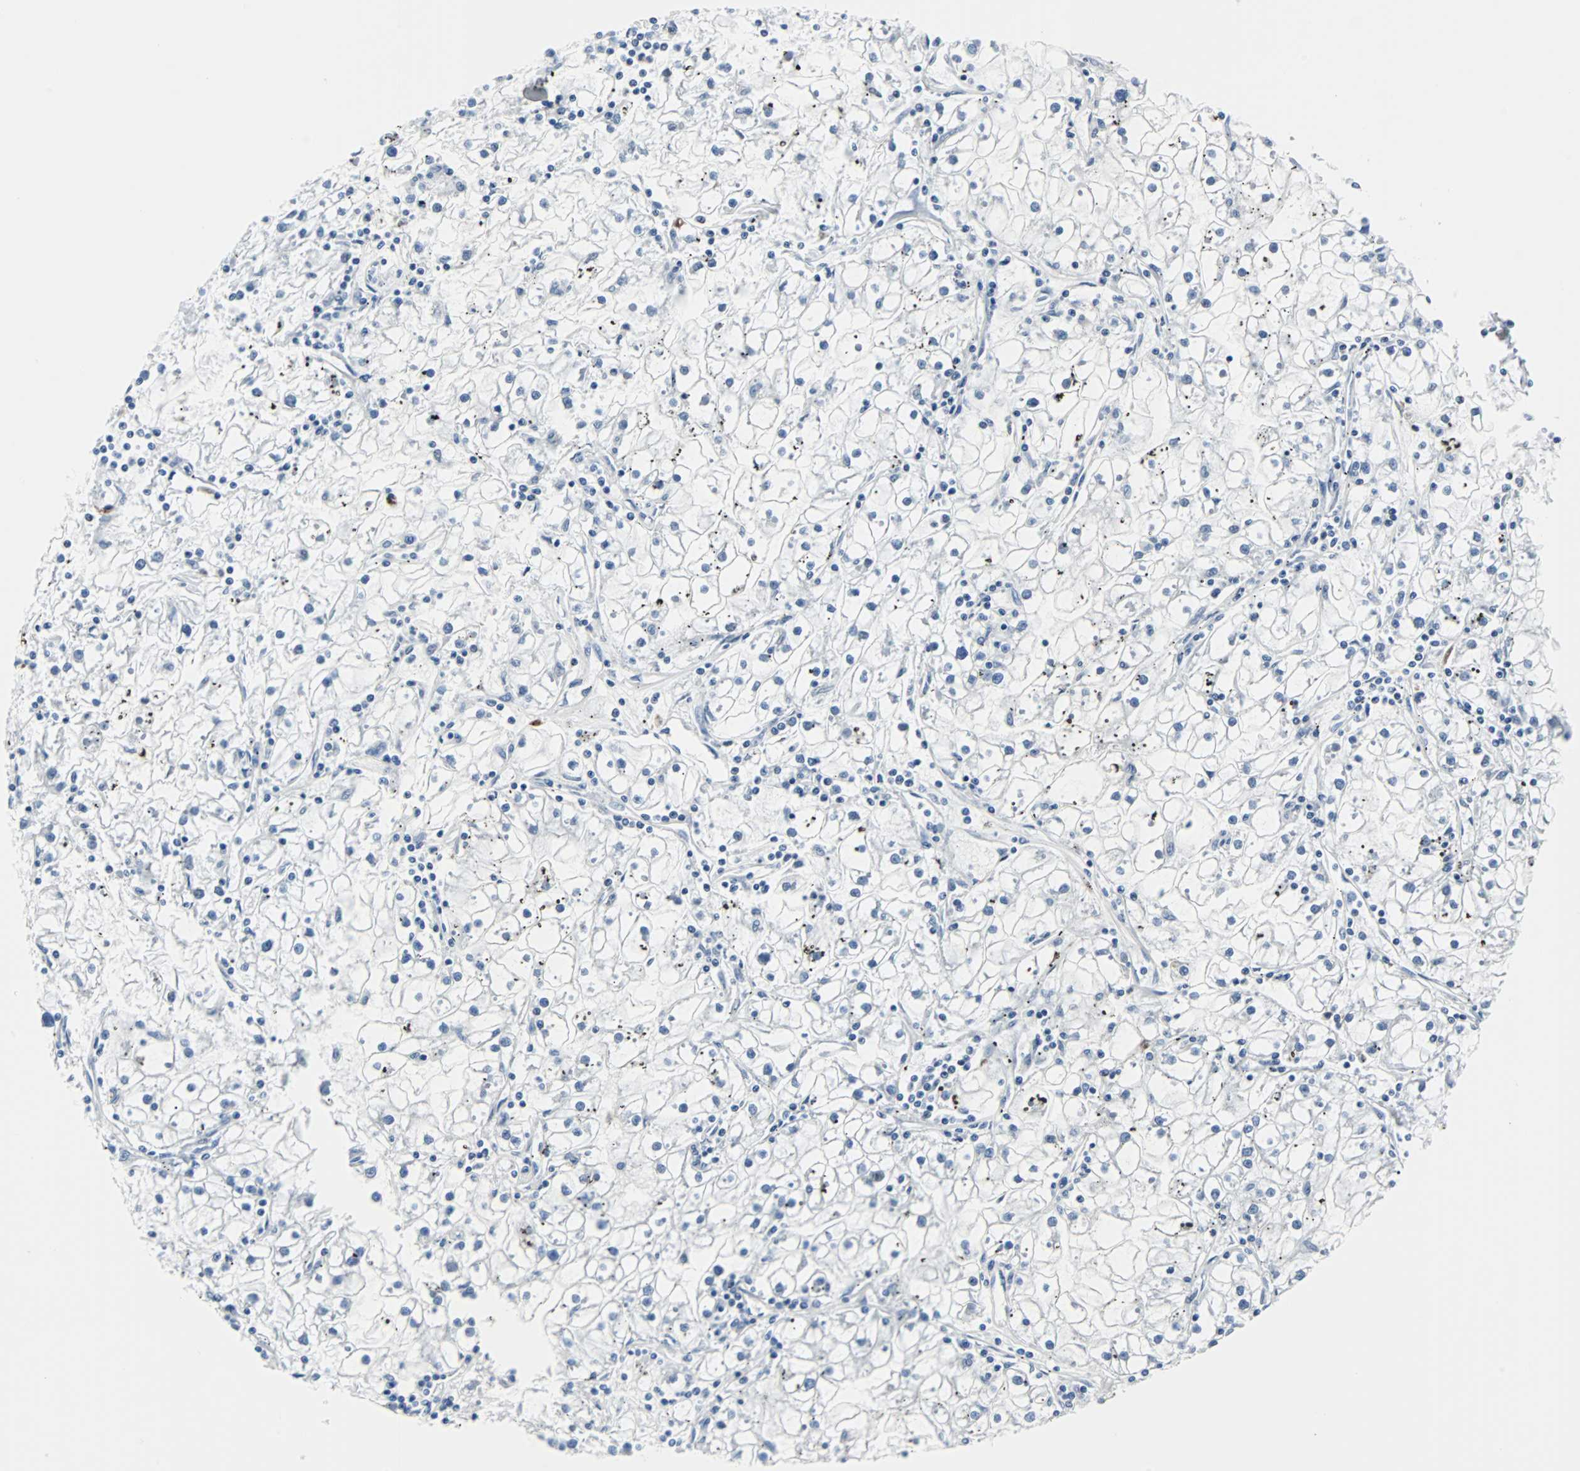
{"staining": {"intensity": "negative", "quantity": "none", "location": "none"}, "tissue": "renal cancer", "cell_type": "Tumor cells", "image_type": "cancer", "snomed": [{"axis": "morphology", "description": "Adenocarcinoma, NOS"}, {"axis": "topography", "description": "Kidney"}], "caption": "Image shows no significant protein expression in tumor cells of renal cancer.", "gene": "RASA1", "patient": {"sex": "male", "age": 56}}